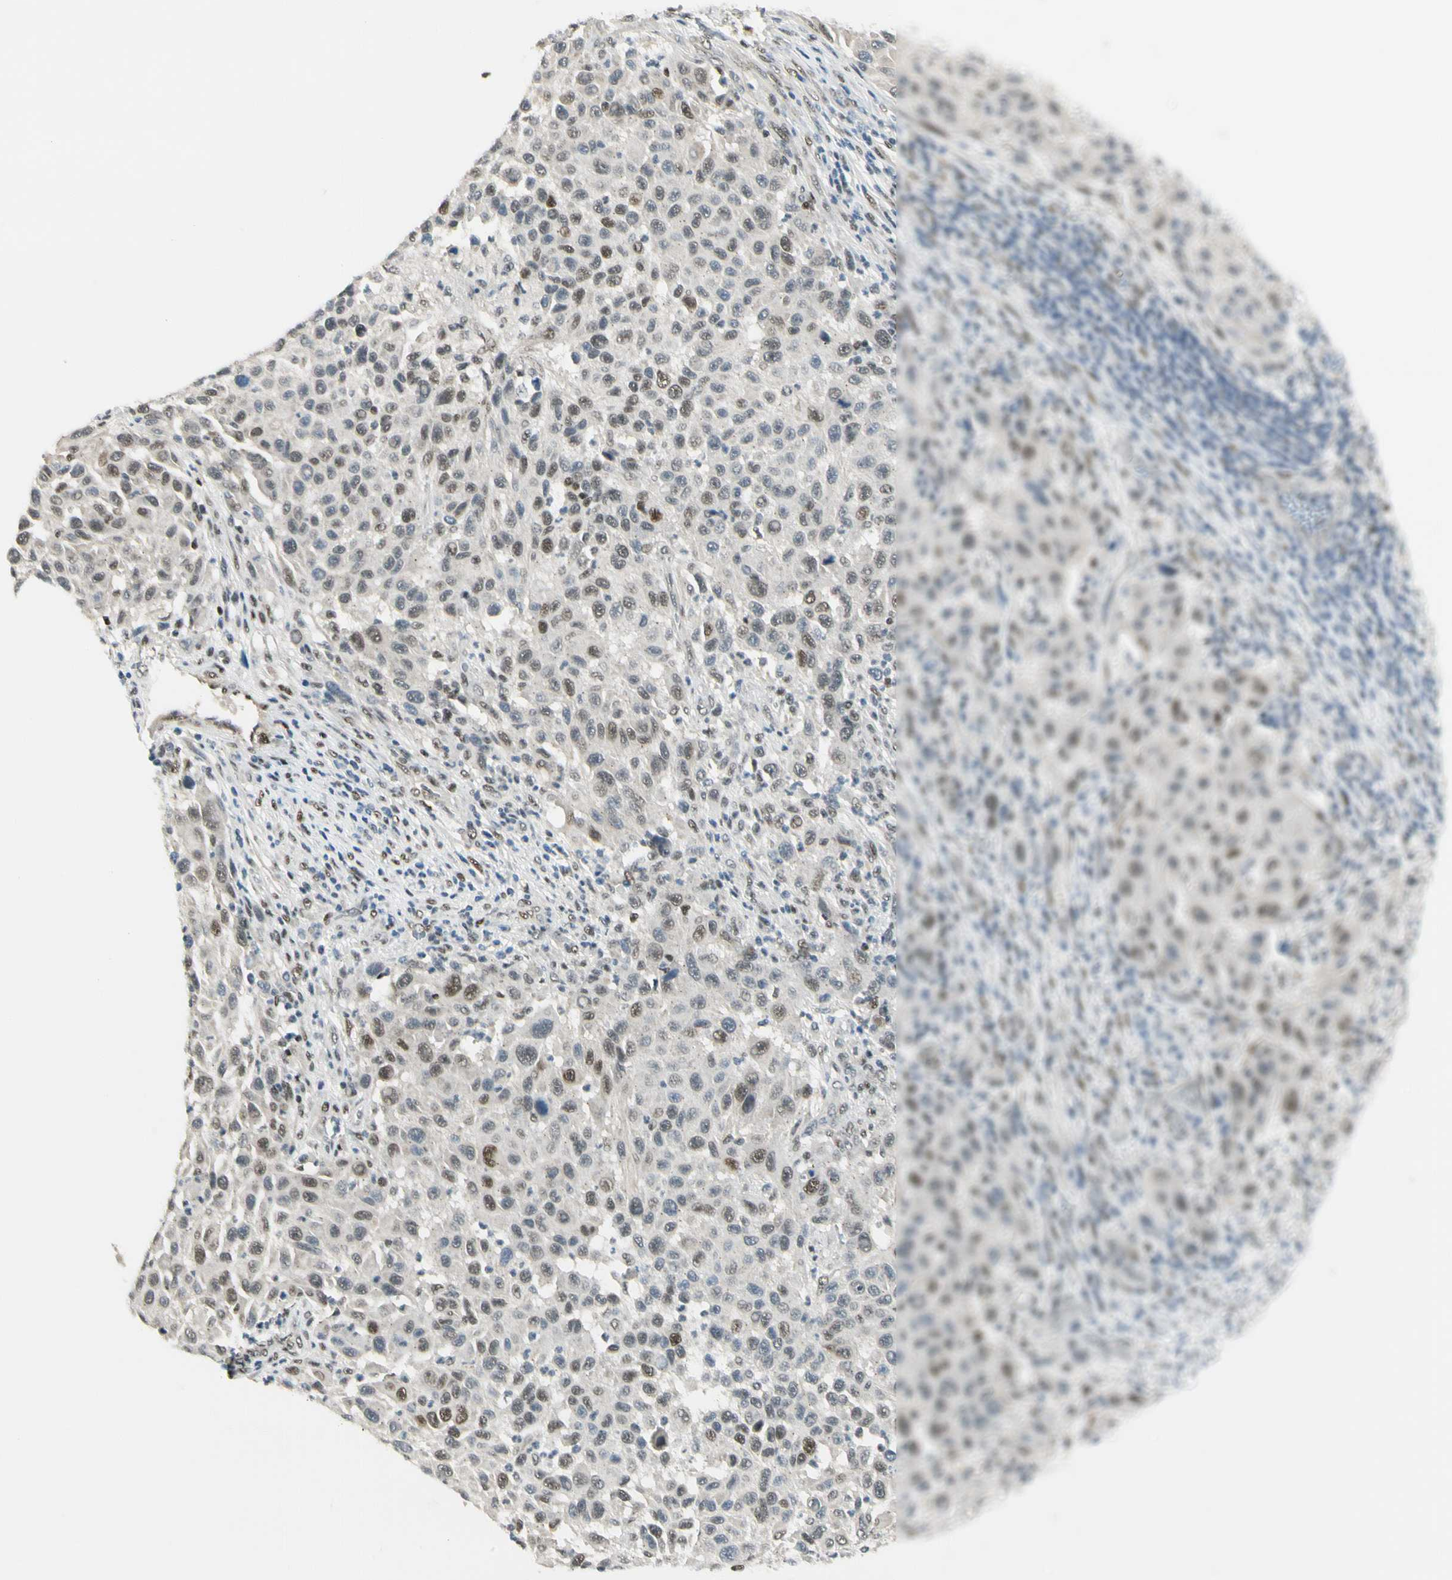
{"staining": {"intensity": "moderate", "quantity": "25%-75%", "location": "nuclear"}, "tissue": "melanoma", "cell_type": "Tumor cells", "image_type": "cancer", "snomed": [{"axis": "morphology", "description": "Malignant melanoma, Metastatic site"}, {"axis": "topography", "description": "Lymph node"}], "caption": "Protein expression analysis of melanoma shows moderate nuclear staining in about 25%-75% of tumor cells.", "gene": "ATXN1", "patient": {"sex": "male", "age": 61}}